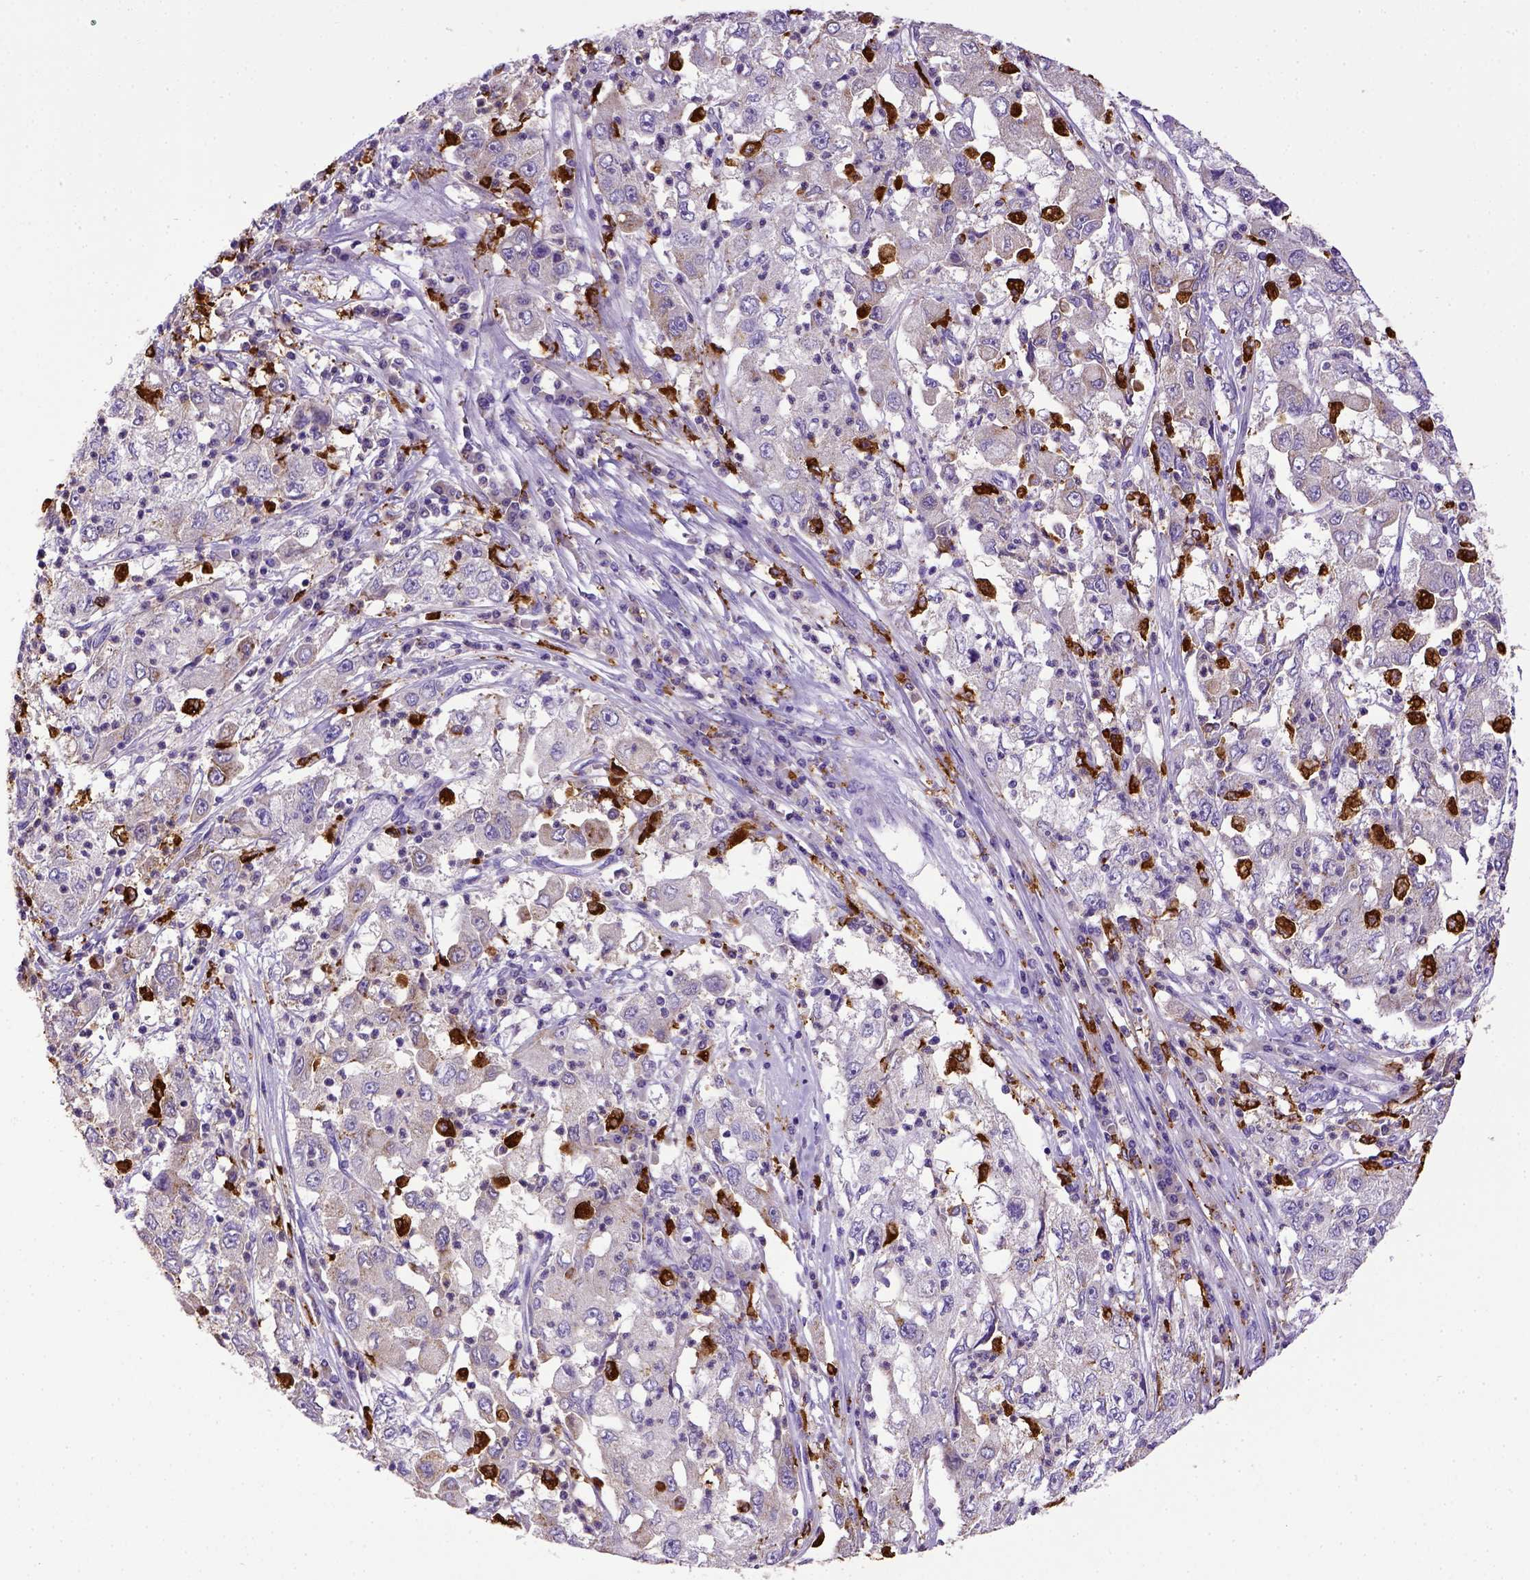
{"staining": {"intensity": "negative", "quantity": "none", "location": "none"}, "tissue": "cervical cancer", "cell_type": "Tumor cells", "image_type": "cancer", "snomed": [{"axis": "morphology", "description": "Squamous cell carcinoma, NOS"}, {"axis": "topography", "description": "Cervix"}], "caption": "Human cervical cancer stained for a protein using immunohistochemistry (IHC) displays no expression in tumor cells.", "gene": "CD68", "patient": {"sex": "female", "age": 36}}